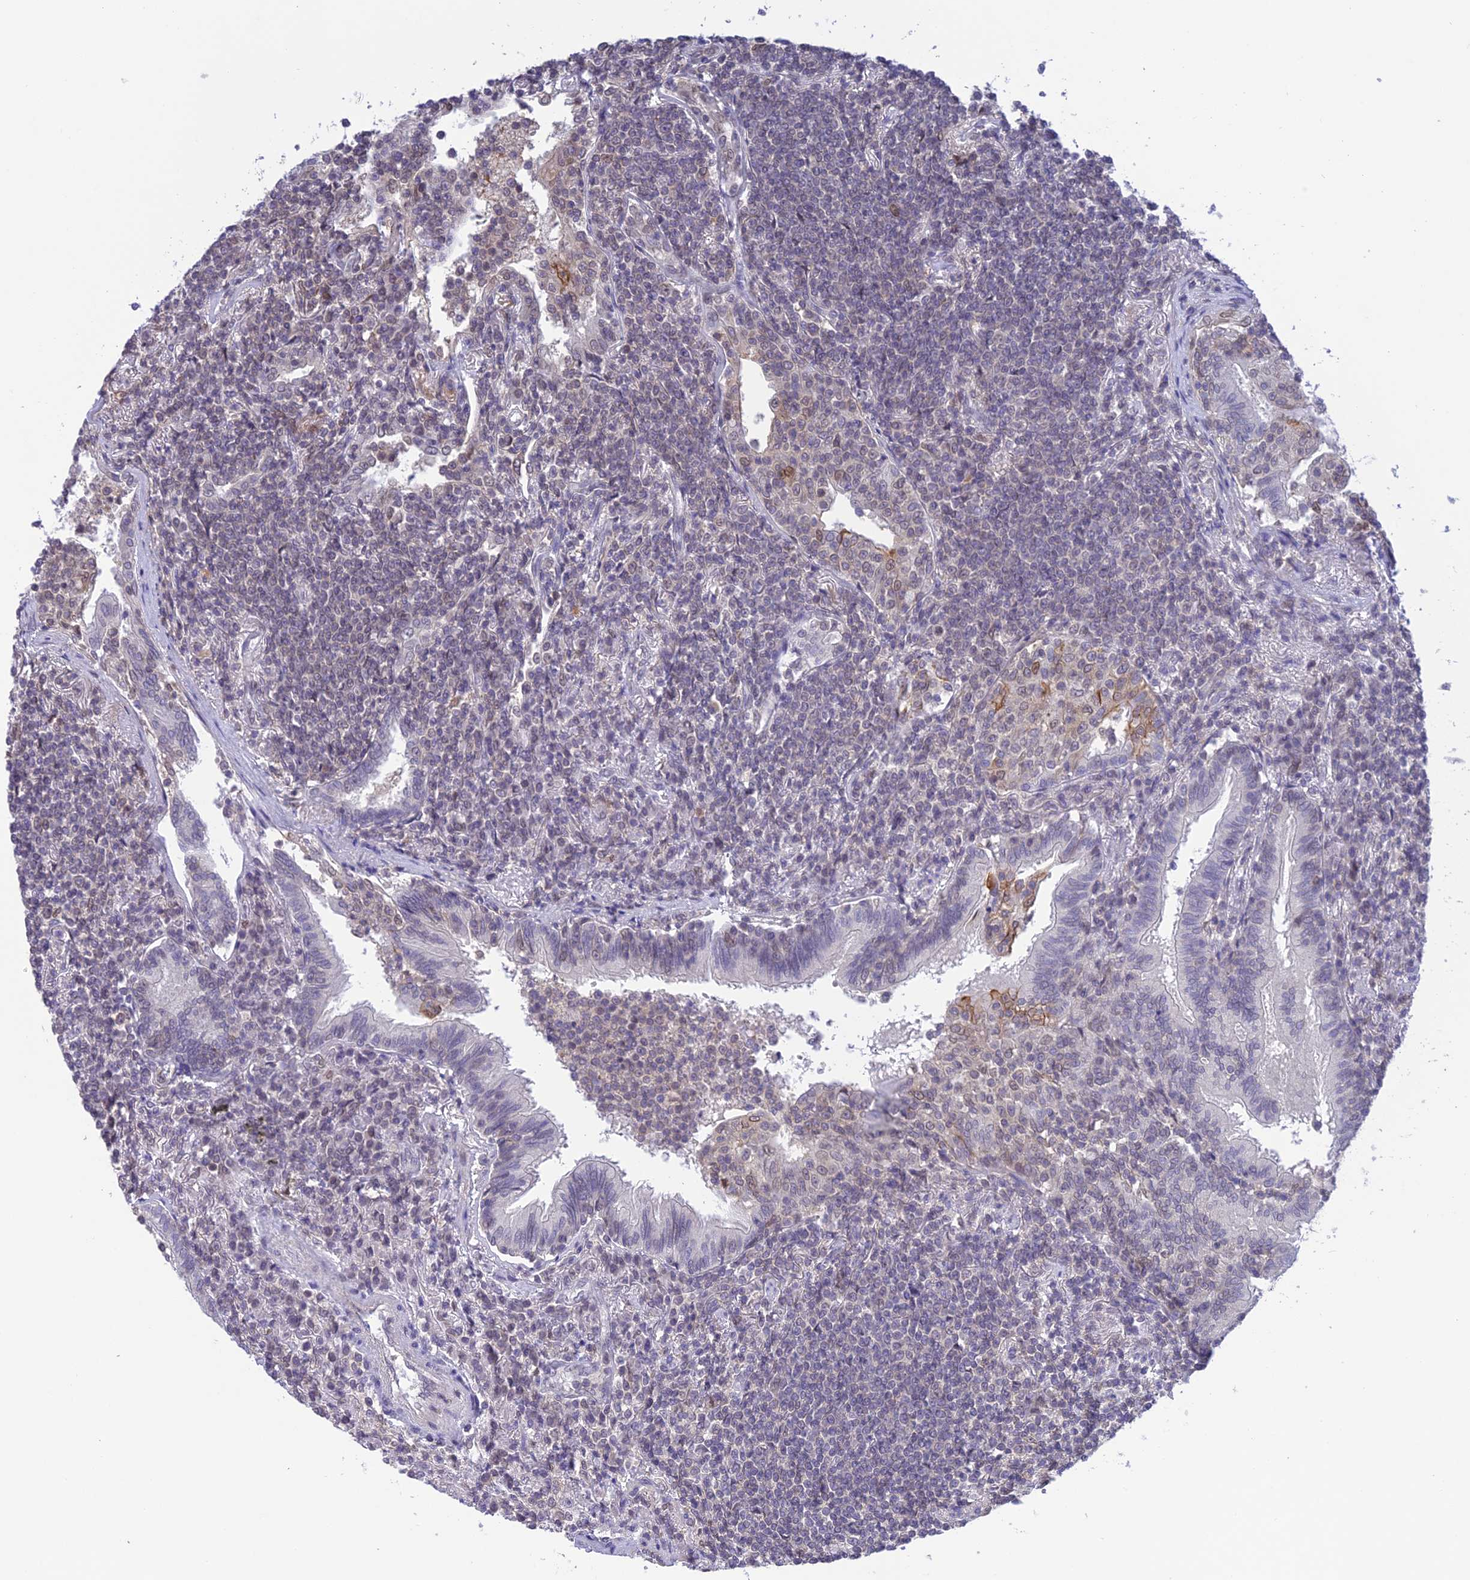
{"staining": {"intensity": "negative", "quantity": "none", "location": "none"}, "tissue": "lymphoma", "cell_type": "Tumor cells", "image_type": "cancer", "snomed": [{"axis": "morphology", "description": "Malignant lymphoma, non-Hodgkin's type, Low grade"}, {"axis": "topography", "description": "Lung"}], "caption": "Immunohistochemical staining of human lymphoma demonstrates no significant staining in tumor cells. The staining was performed using DAB to visualize the protein expression in brown, while the nuclei were stained in blue with hematoxylin (Magnification: 20x).", "gene": "BMT2", "patient": {"sex": "female", "age": 71}}